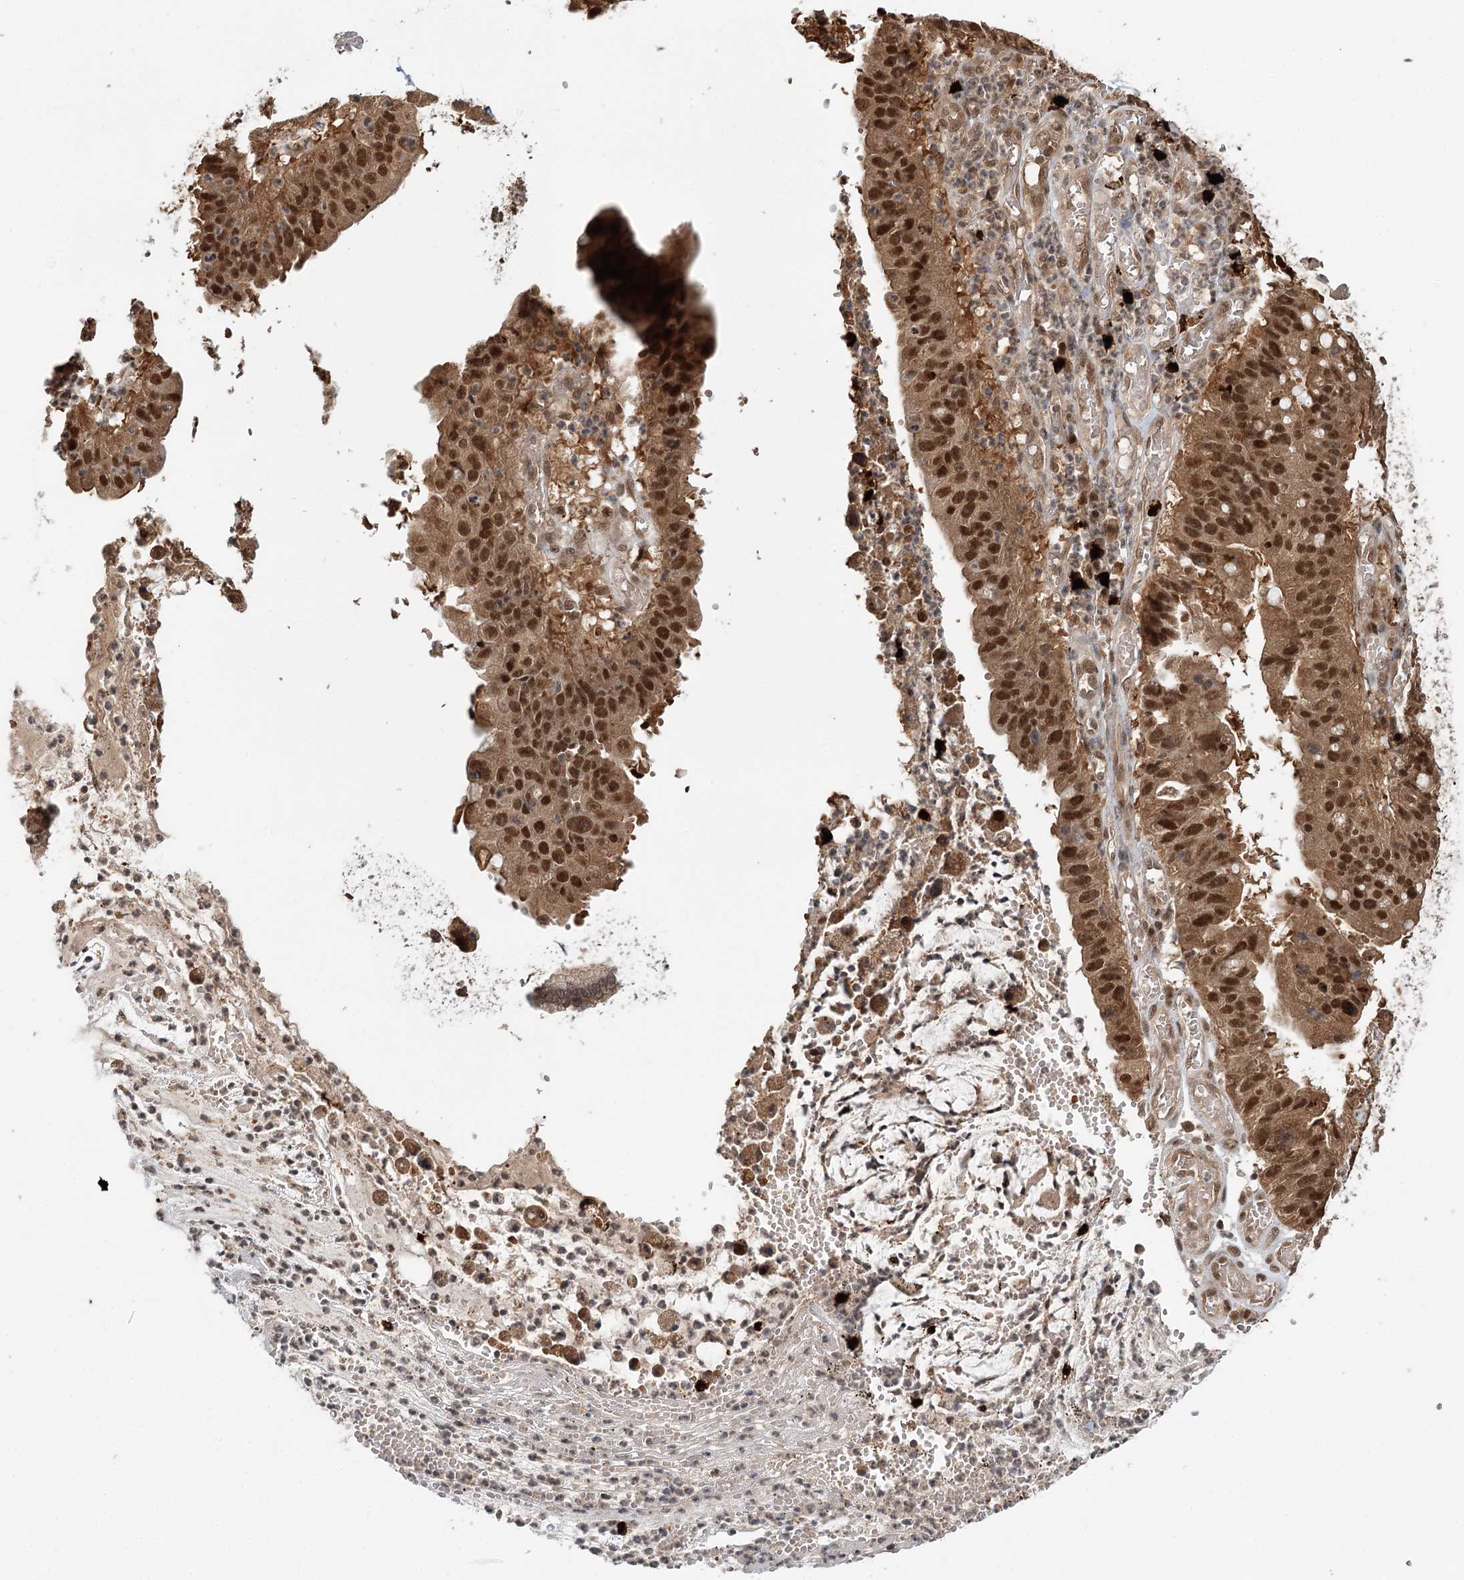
{"staining": {"intensity": "strong", "quantity": ">75%", "location": "nuclear"}, "tissue": "stomach cancer", "cell_type": "Tumor cells", "image_type": "cancer", "snomed": [{"axis": "morphology", "description": "Adenocarcinoma, NOS"}, {"axis": "topography", "description": "Stomach"}], "caption": "IHC histopathology image of stomach cancer (adenocarcinoma) stained for a protein (brown), which displays high levels of strong nuclear positivity in approximately >75% of tumor cells.", "gene": "N6AMT1", "patient": {"sex": "male", "age": 59}}